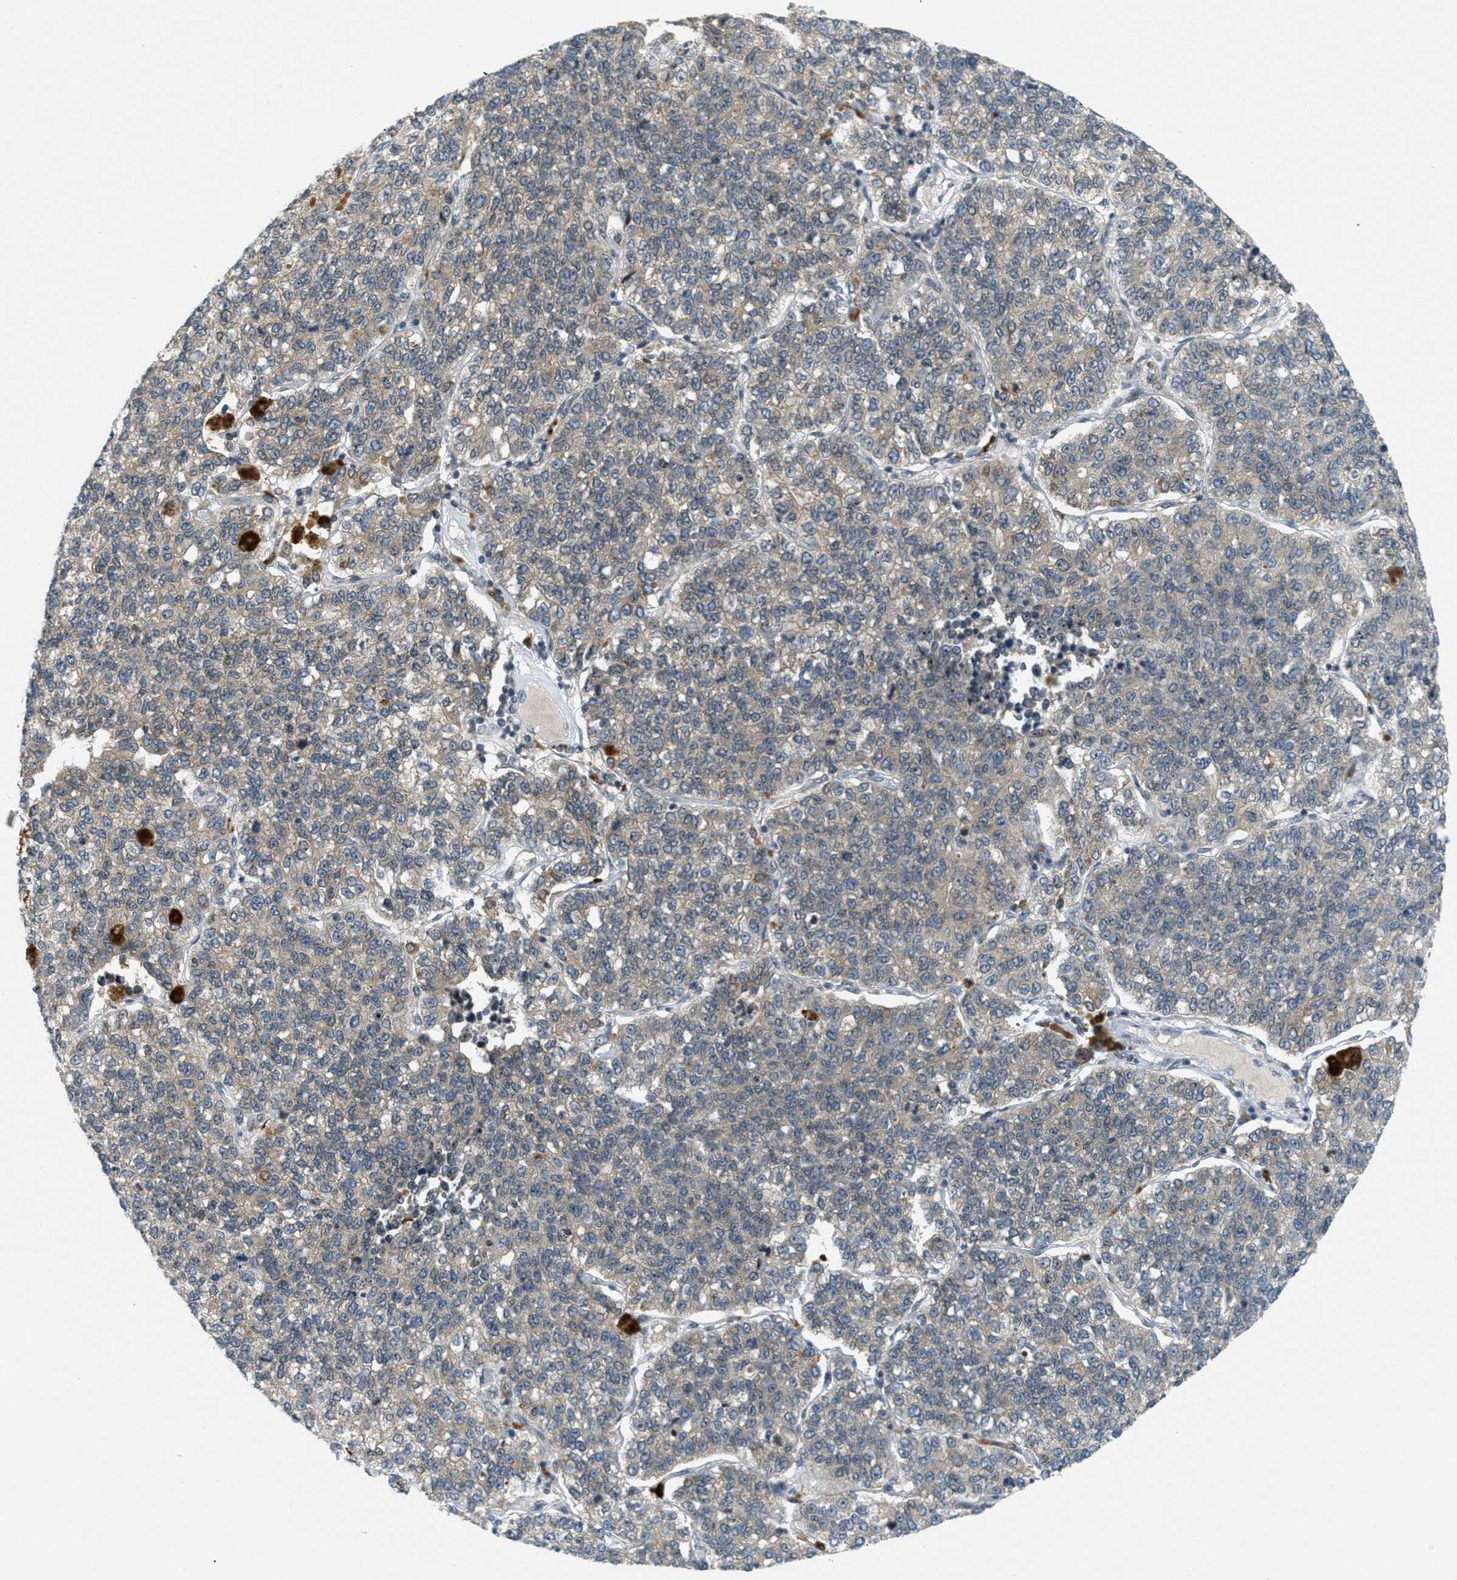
{"staining": {"intensity": "weak", "quantity": "25%-75%", "location": "cytoplasmic/membranous"}, "tissue": "lung cancer", "cell_type": "Tumor cells", "image_type": "cancer", "snomed": [{"axis": "morphology", "description": "Adenocarcinoma, NOS"}, {"axis": "topography", "description": "Lung"}], "caption": "Lung cancer stained for a protein exhibits weak cytoplasmic/membranous positivity in tumor cells.", "gene": "SIGMAR1", "patient": {"sex": "male", "age": 49}}